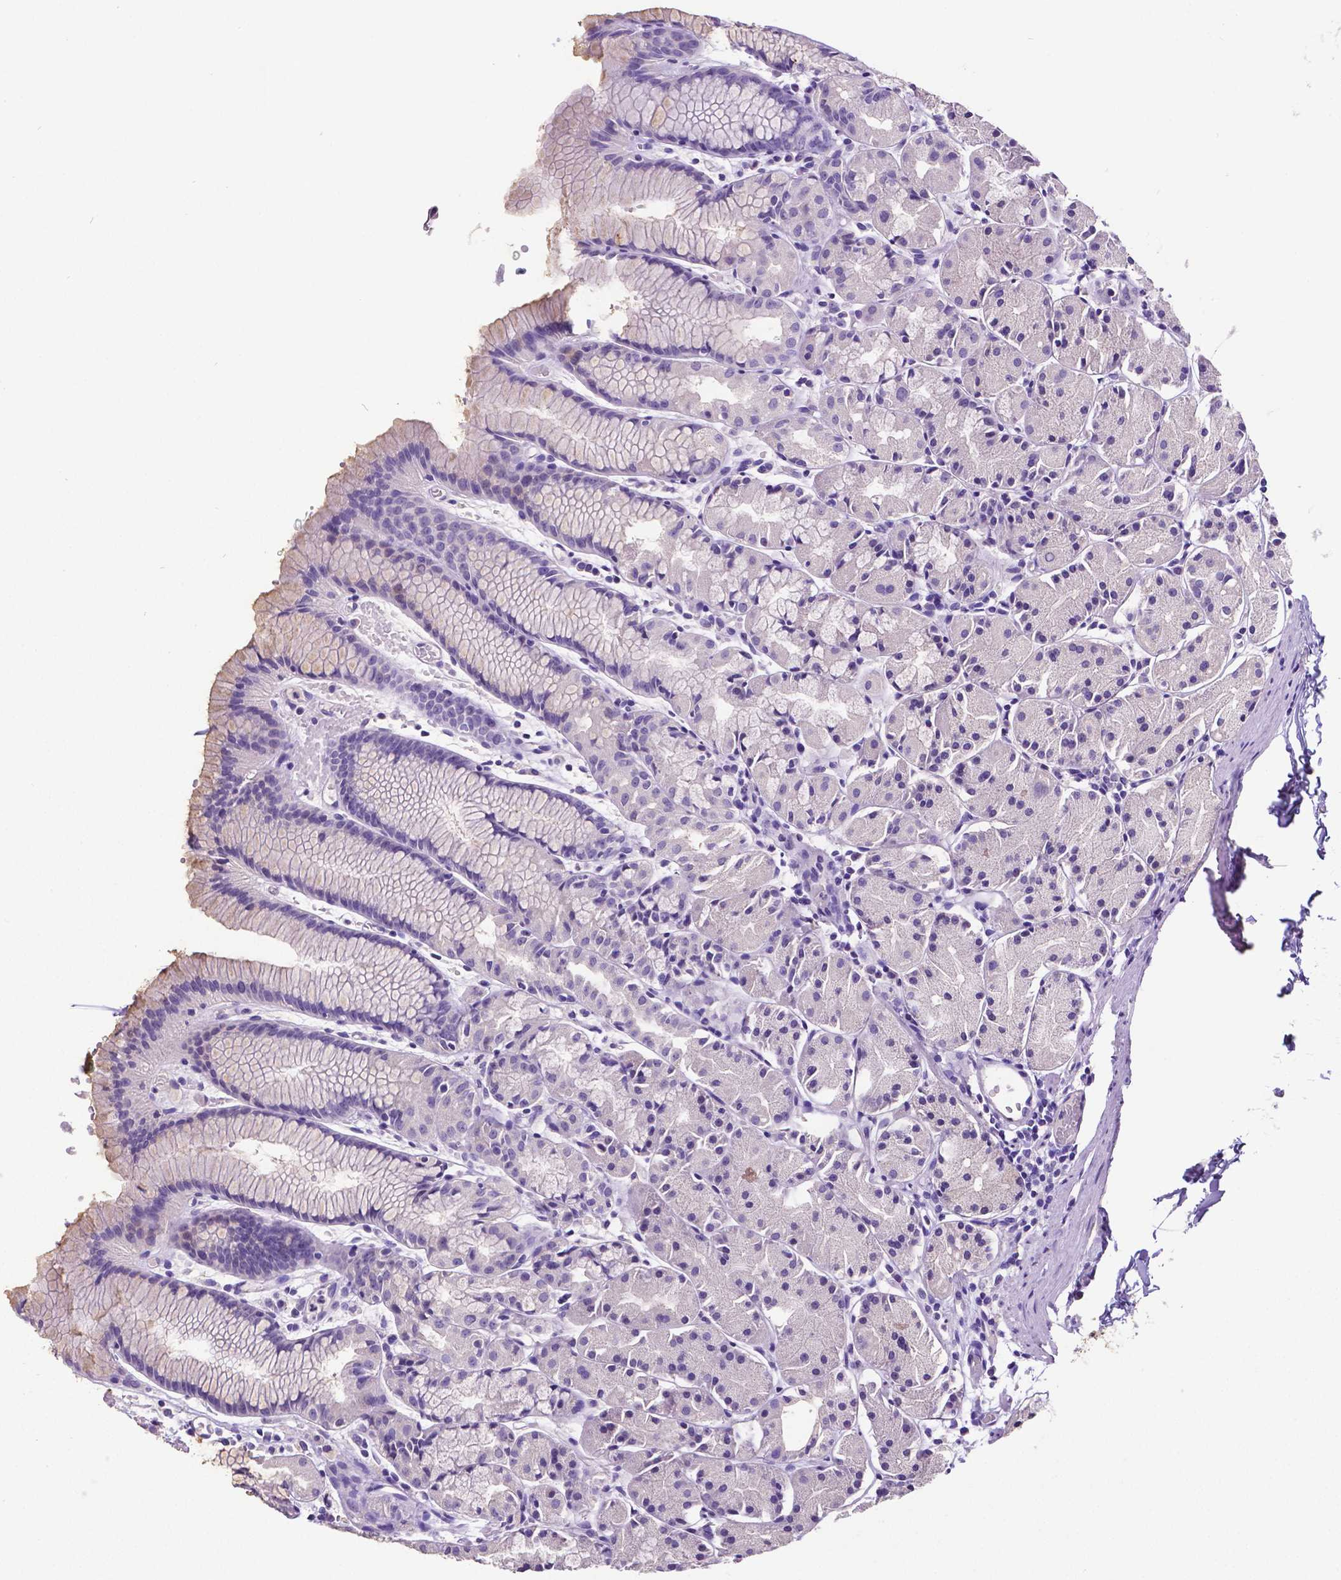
{"staining": {"intensity": "negative", "quantity": "none", "location": "none"}, "tissue": "stomach", "cell_type": "Glandular cells", "image_type": "normal", "snomed": [{"axis": "morphology", "description": "Normal tissue, NOS"}, {"axis": "topography", "description": "Stomach, upper"}], "caption": "Immunohistochemistry (IHC) image of normal stomach: stomach stained with DAB (3,3'-diaminobenzidine) shows no significant protein staining in glandular cells.", "gene": "SATB2", "patient": {"sex": "male", "age": 47}}